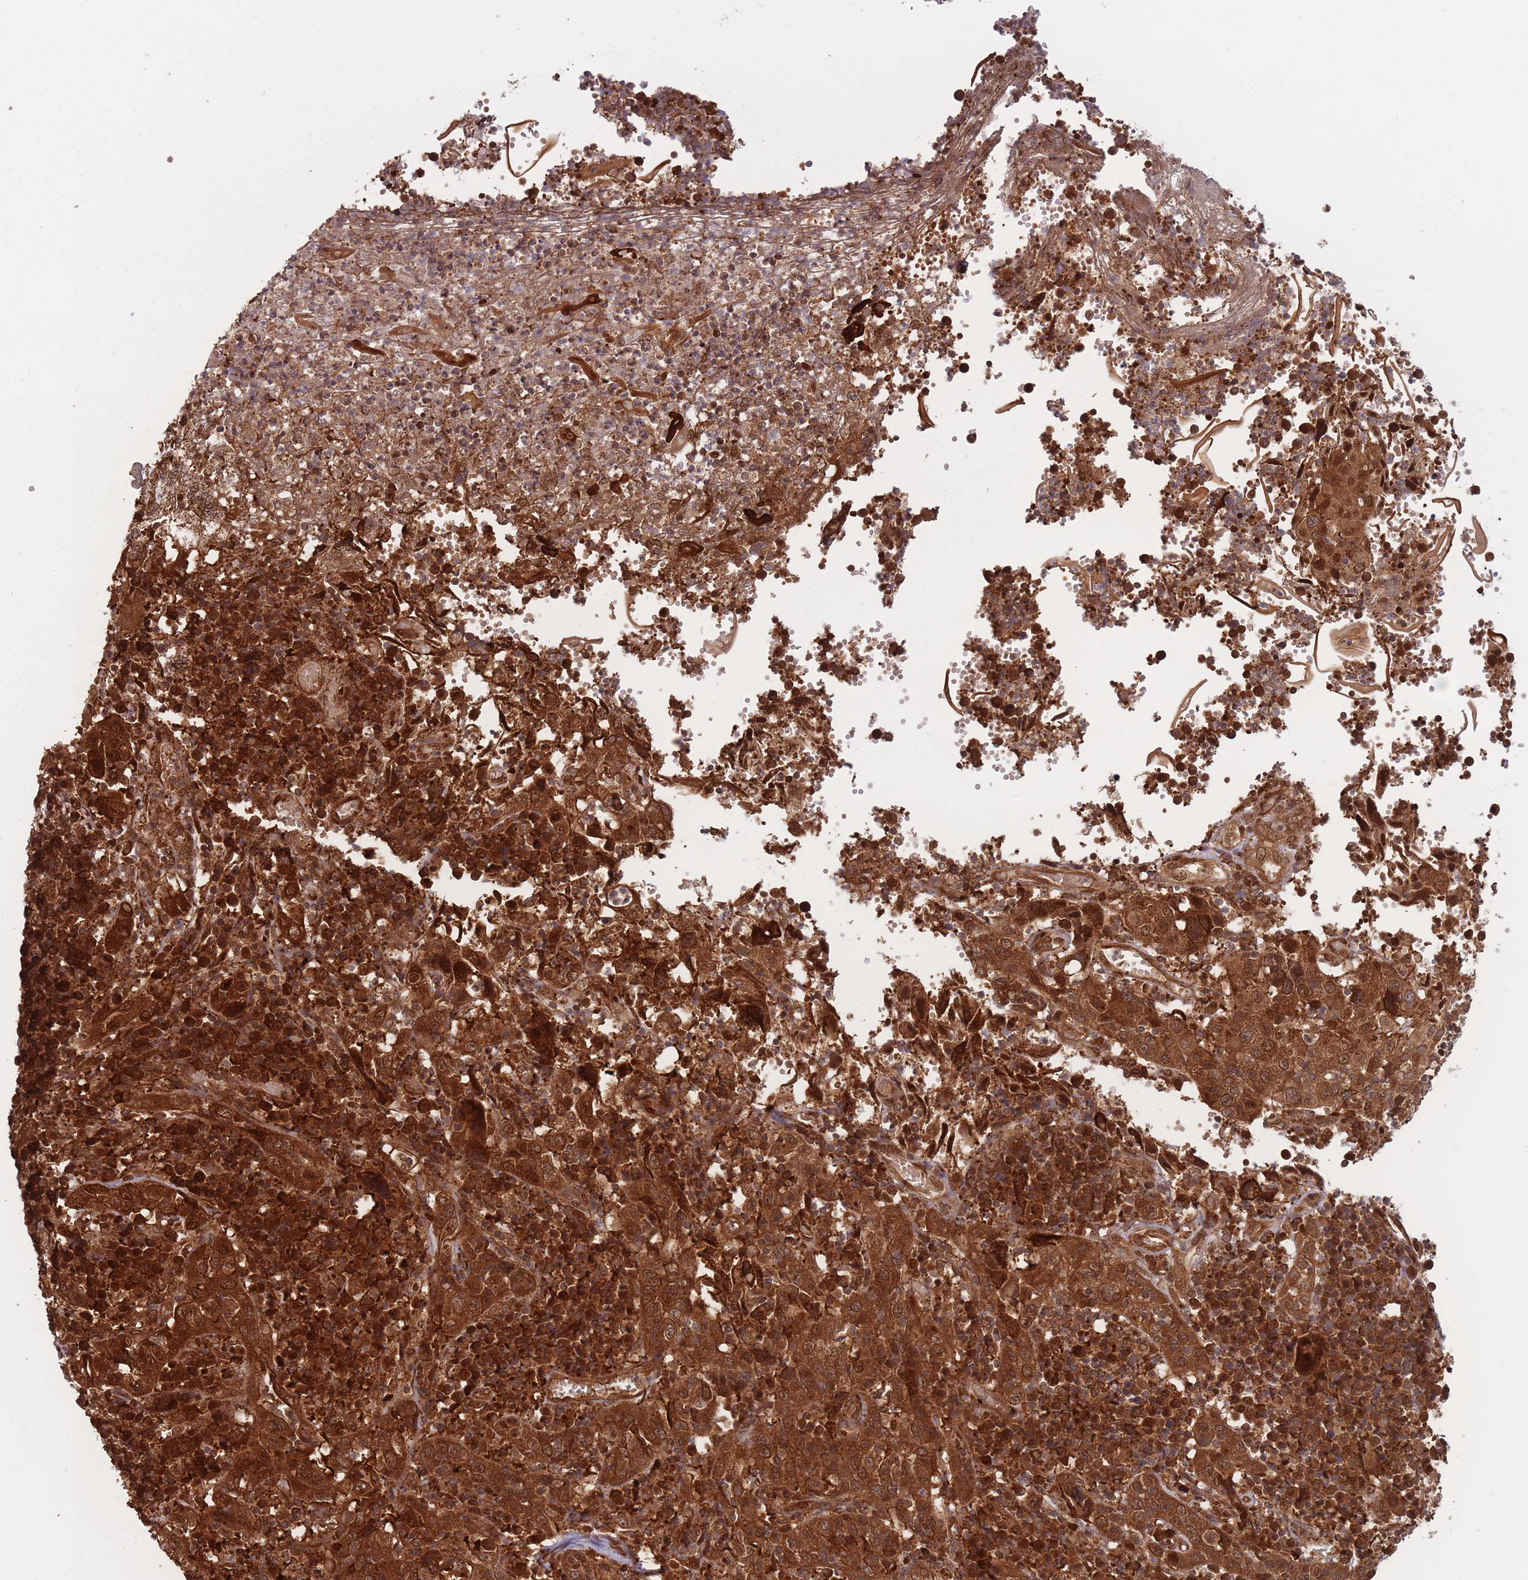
{"staining": {"intensity": "strong", "quantity": ">75%", "location": "cytoplasmic/membranous"}, "tissue": "cervical cancer", "cell_type": "Tumor cells", "image_type": "cancer", "snomed": [{"axis": "morphology", "description": "Squamous cell carcinoma, NOS"}, {"axis": "topography", "description": "Cervix"}], "caption": "Cervical squamous cell carcinoma was stained to show a protein in brown. There is high levels of strong cytoplasmic/membranous positivity in approximately >75% of tumor cells. The protein of interest is stained brown, and the nuclei are stained in blue (DAB IHC with brightfield microscopy, high magnification).", "gene": "PODXL2", "patient": {"sex": "female", "age": 46}}